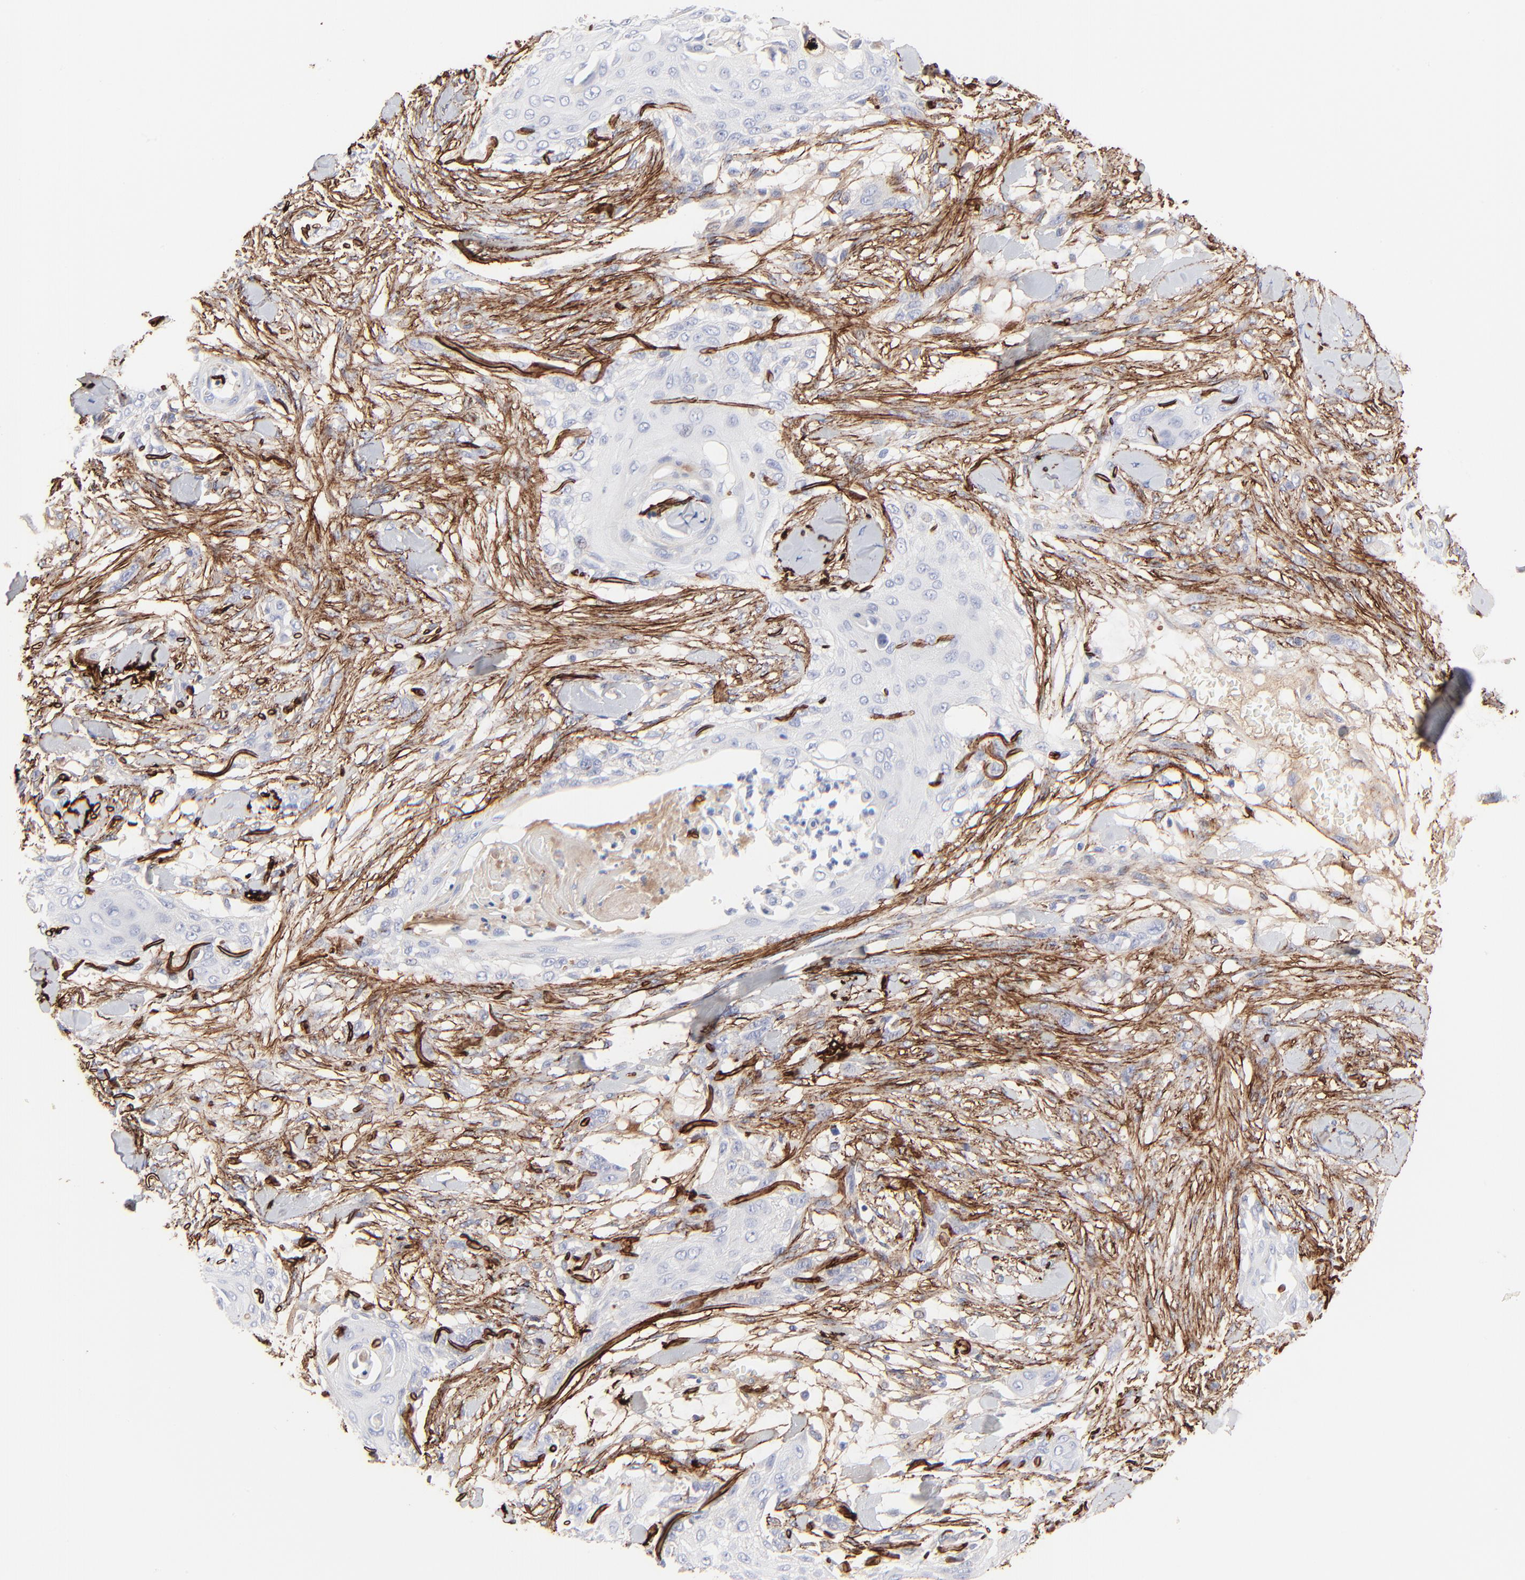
{"staining": {"intensity": "negative", "quantity": "none", "location": "none"}, "tissue": "skin cancer", "cell_type": "Tumor cells", "image_type": "cancer", "snomed": [{"axis": "morphology", "description": "Squamous cell carcinoma, NOS"}, {"axis": "topography", "description": "Skin"}], "caption": "This image is of squamous cell carcinoma (skin) stained with immunohistochemistry (IHC) to label a protein in brown with the nuclei are counter-stained blue. There is no staining in tumor cells. (Immunohistochemistry, brightfield microscopy, high magnification).", "gene": "FBLN2", "patient": {"sex": "female", "age": 59}}